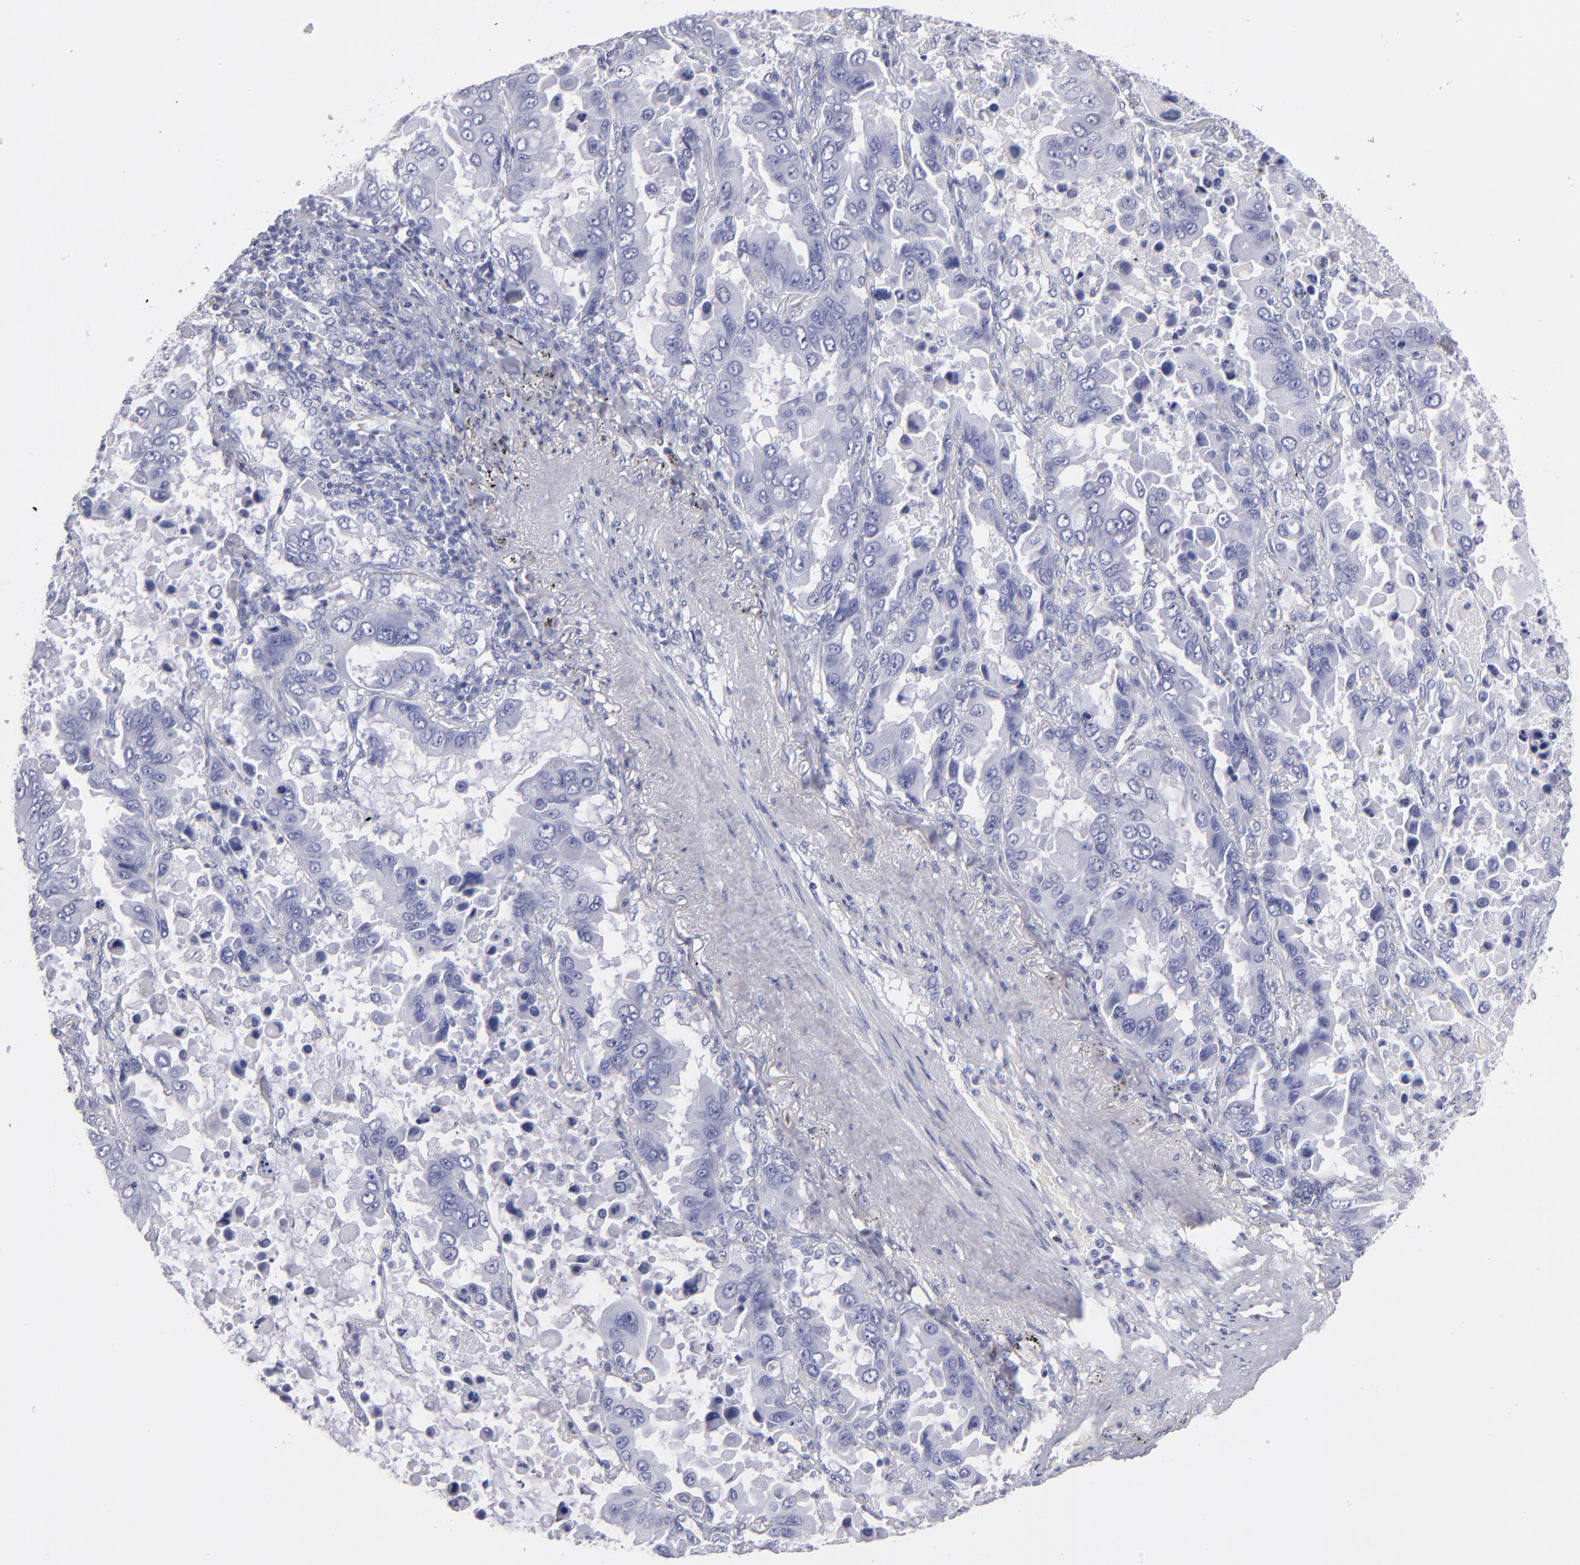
{"staining": {"intensity": "negative", "quantity": "none", "location": "none"}, "tissue": "lung cancer", "cell_type": "Tumor cells", "image_type": "cancer", "snomed": [{"axis": "morphology", "description": "Adenocarcinoma, NOS"}, {"axis": "topography", "description": "Lung"}], "caption": "IHC histopathology image of human lung cancer stained for a protein (brown), which reveals no staining in tumor cells. The staining is performed using DAB brown chromogen with nuclei counter-stained in using hematoxylin.", "gene": "MB", "patient": {"sex": "male", "age": 64}}